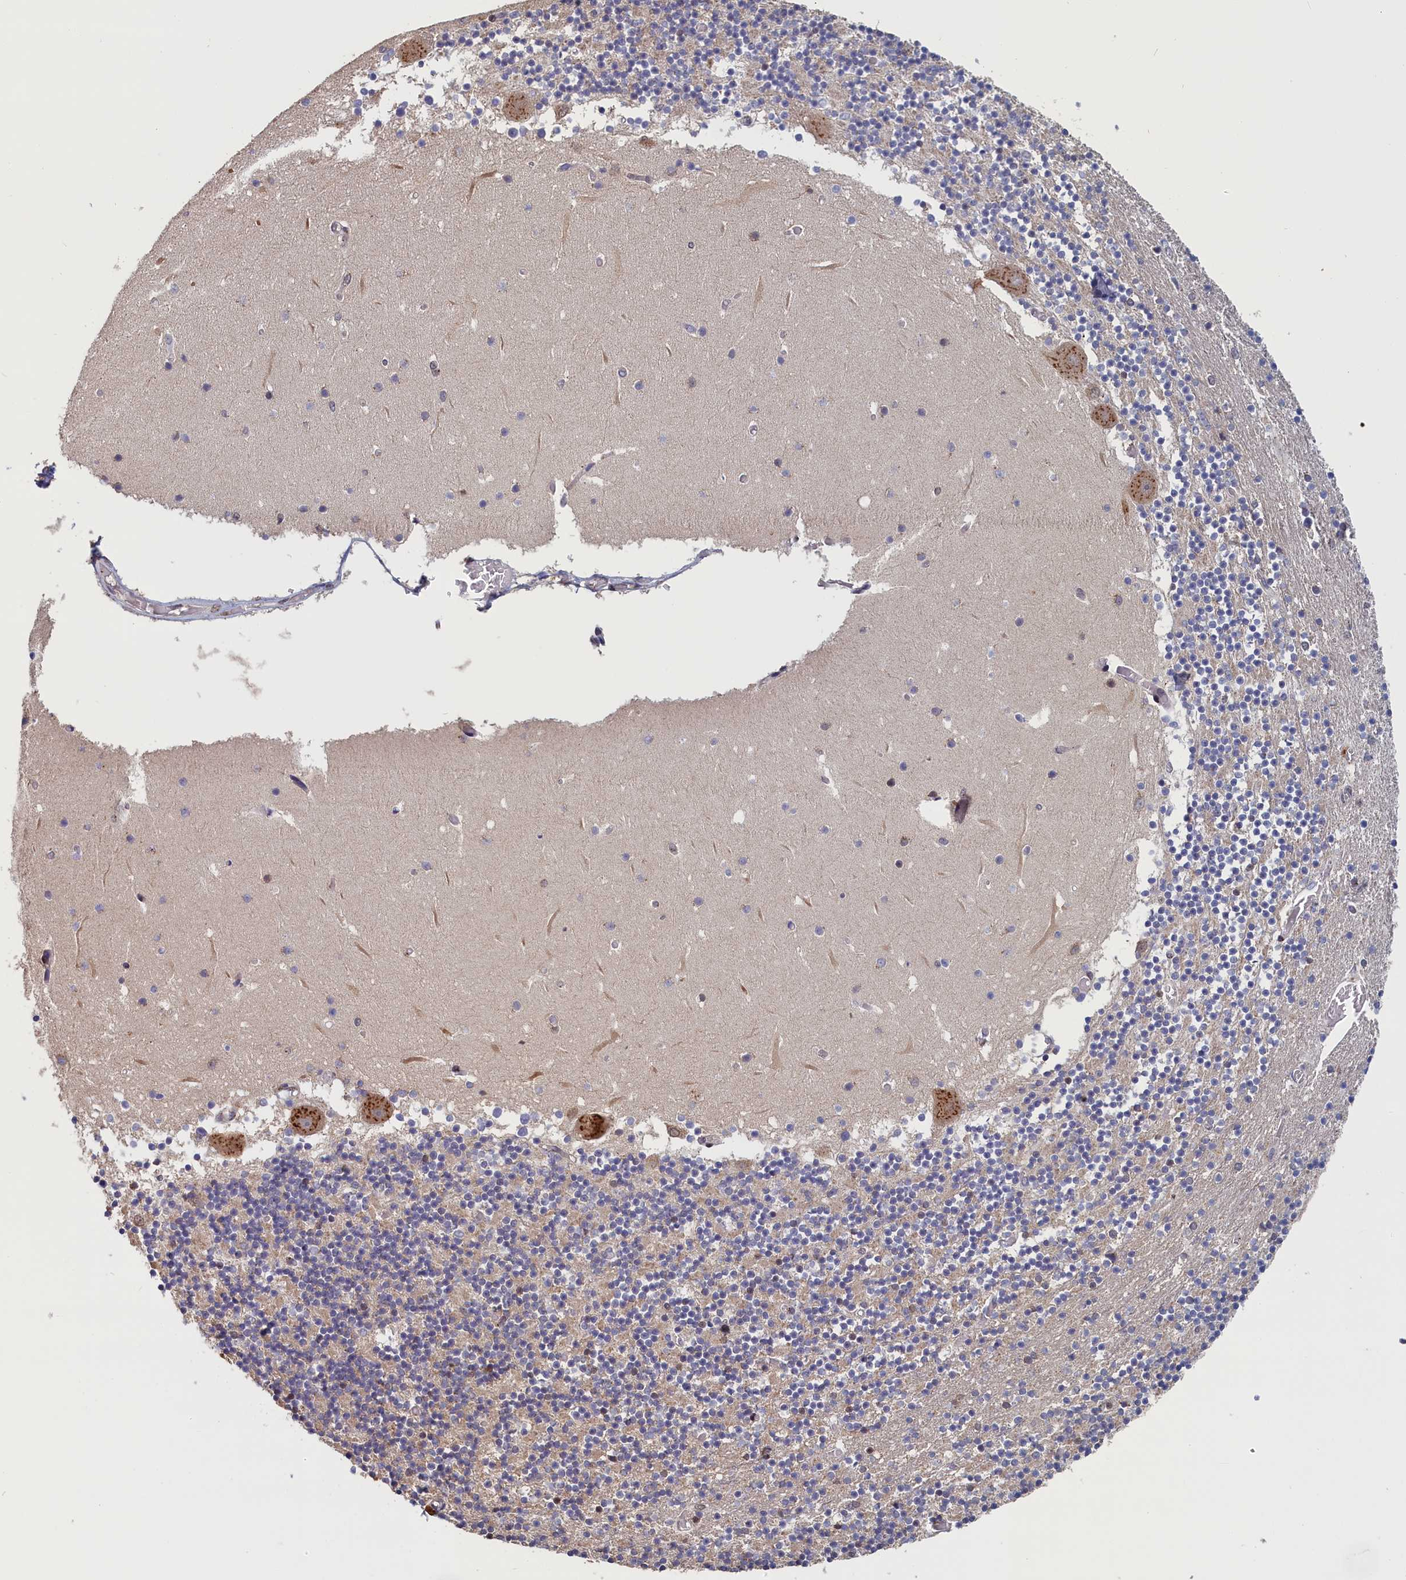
{"staining": {"intensity": "moderate", "quantity": "25%-75%", "location": "nuclear"}, "tissue": "cerebellum", "cell_type": "Cells in granular layer", "image_type": "normal", "snomed": [{"axis": "morphology", "description": "Normal tissue, NOS"}, {"axis": "topography", "description": "Cerebellum"}], "caption": "Immunohistochemistry (IHC) (DAB) staining of normal human cerebellum shows moderate nuclear protein staining in approximately 25%-75% of cells in granular layer. Immunohistochemistry stains the protein of interest in brown and the nuclei are stained blue.", "gene": "PIGQ", "patient": {"sex": "female", "age": 28}}